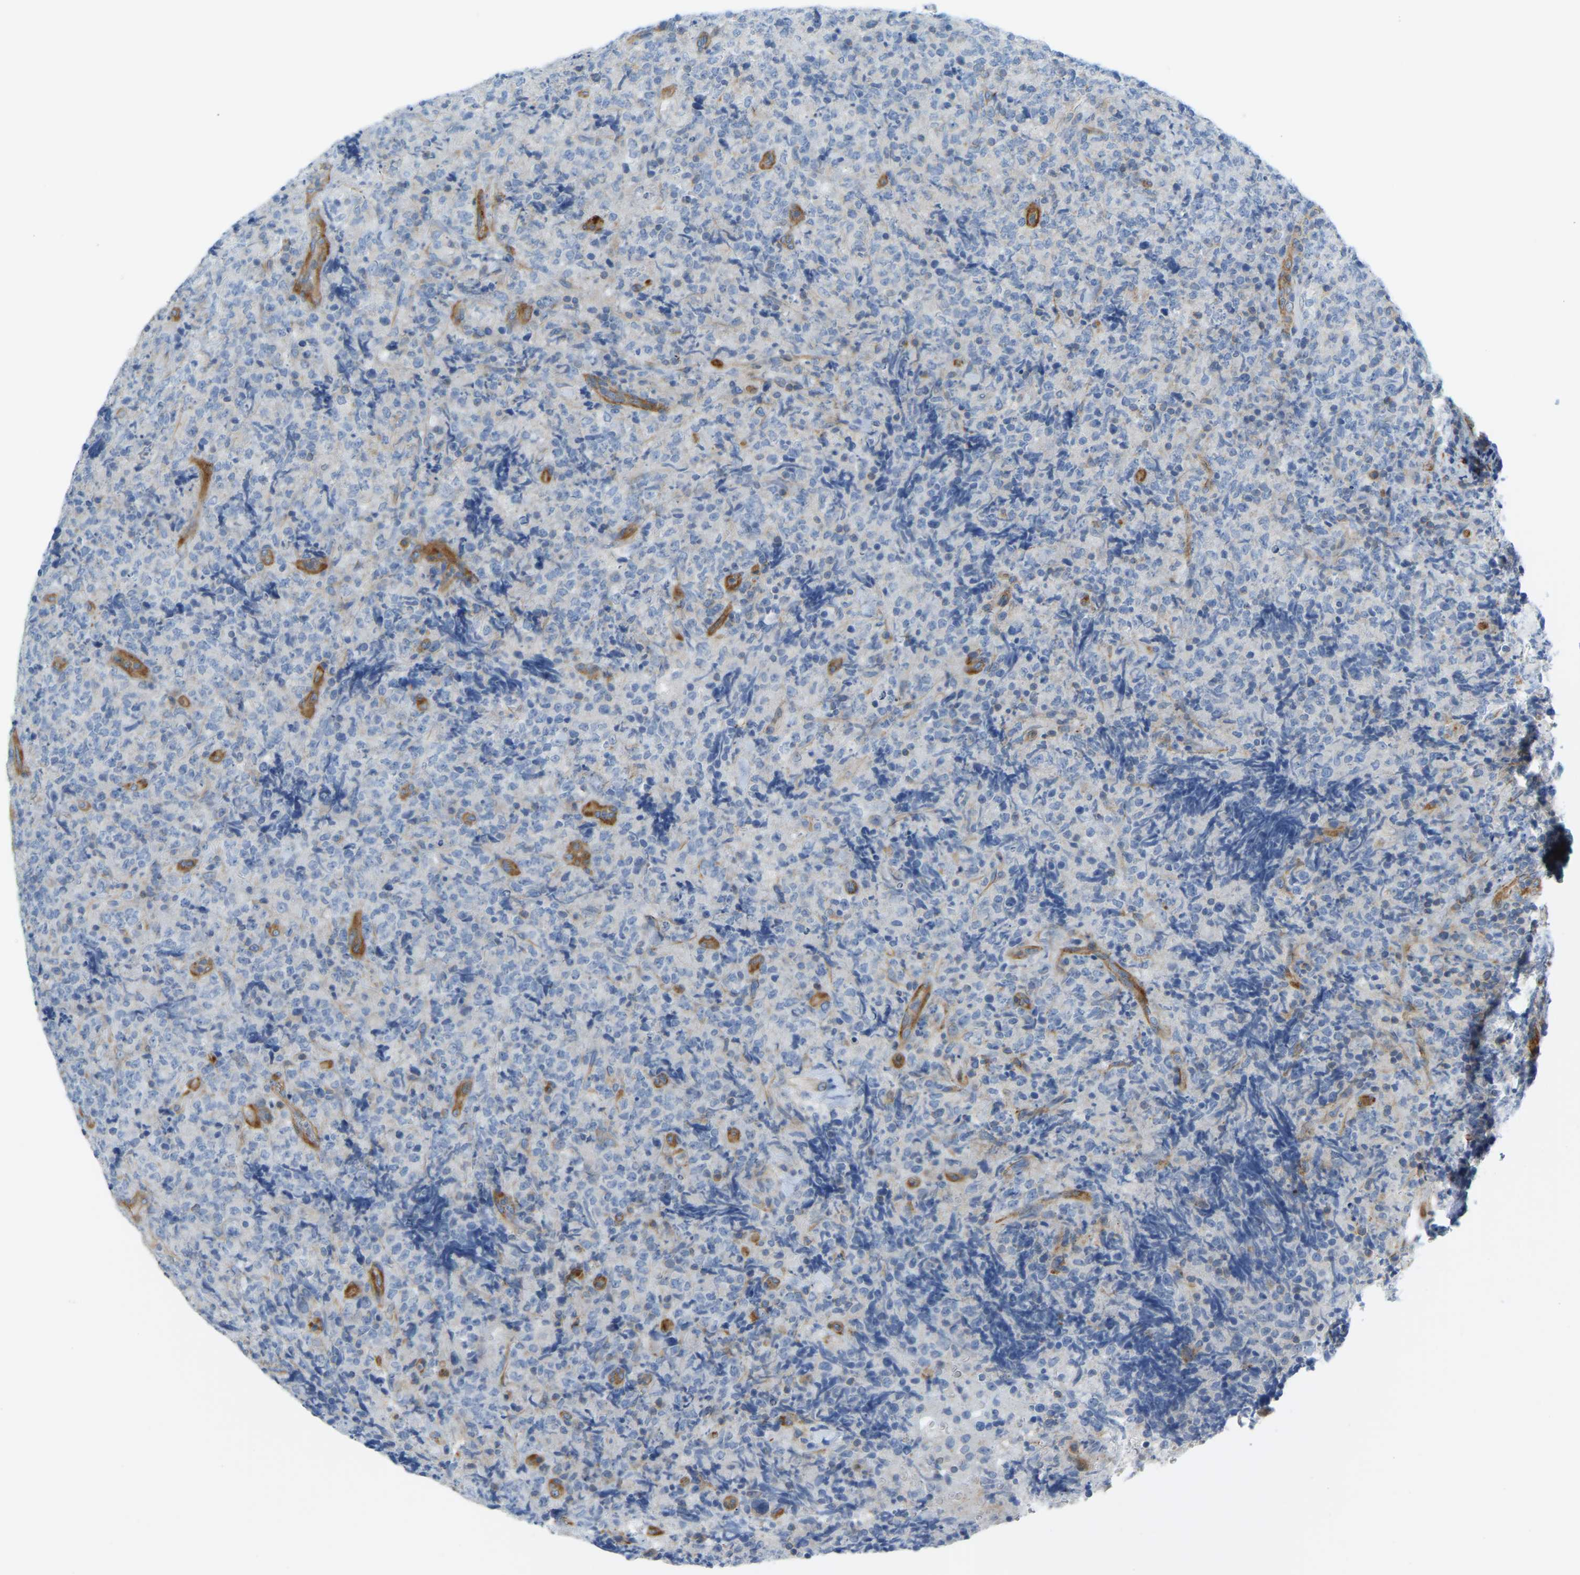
{"staining": {"intensity": "negative", "quantity": "none", "location": "none"}, "tissue": "lymphoma", "cell_type": "Tumor cells", "image_type": "cancer", "snomed": [{"axis": "morphology", "description": "Malignant lymphoma, non-Hodgkin's type, High grade"}, {"axis": "topography", "description": "Tonsil"}], "caption": "Malignant lymphoma, non-Hodgkin's type (high-grade) was stained to show a protein in brown. There is no significant positivity in tumor cells.", "gene": "MYL3", "patient": {"sex": "female", "age": 36}}